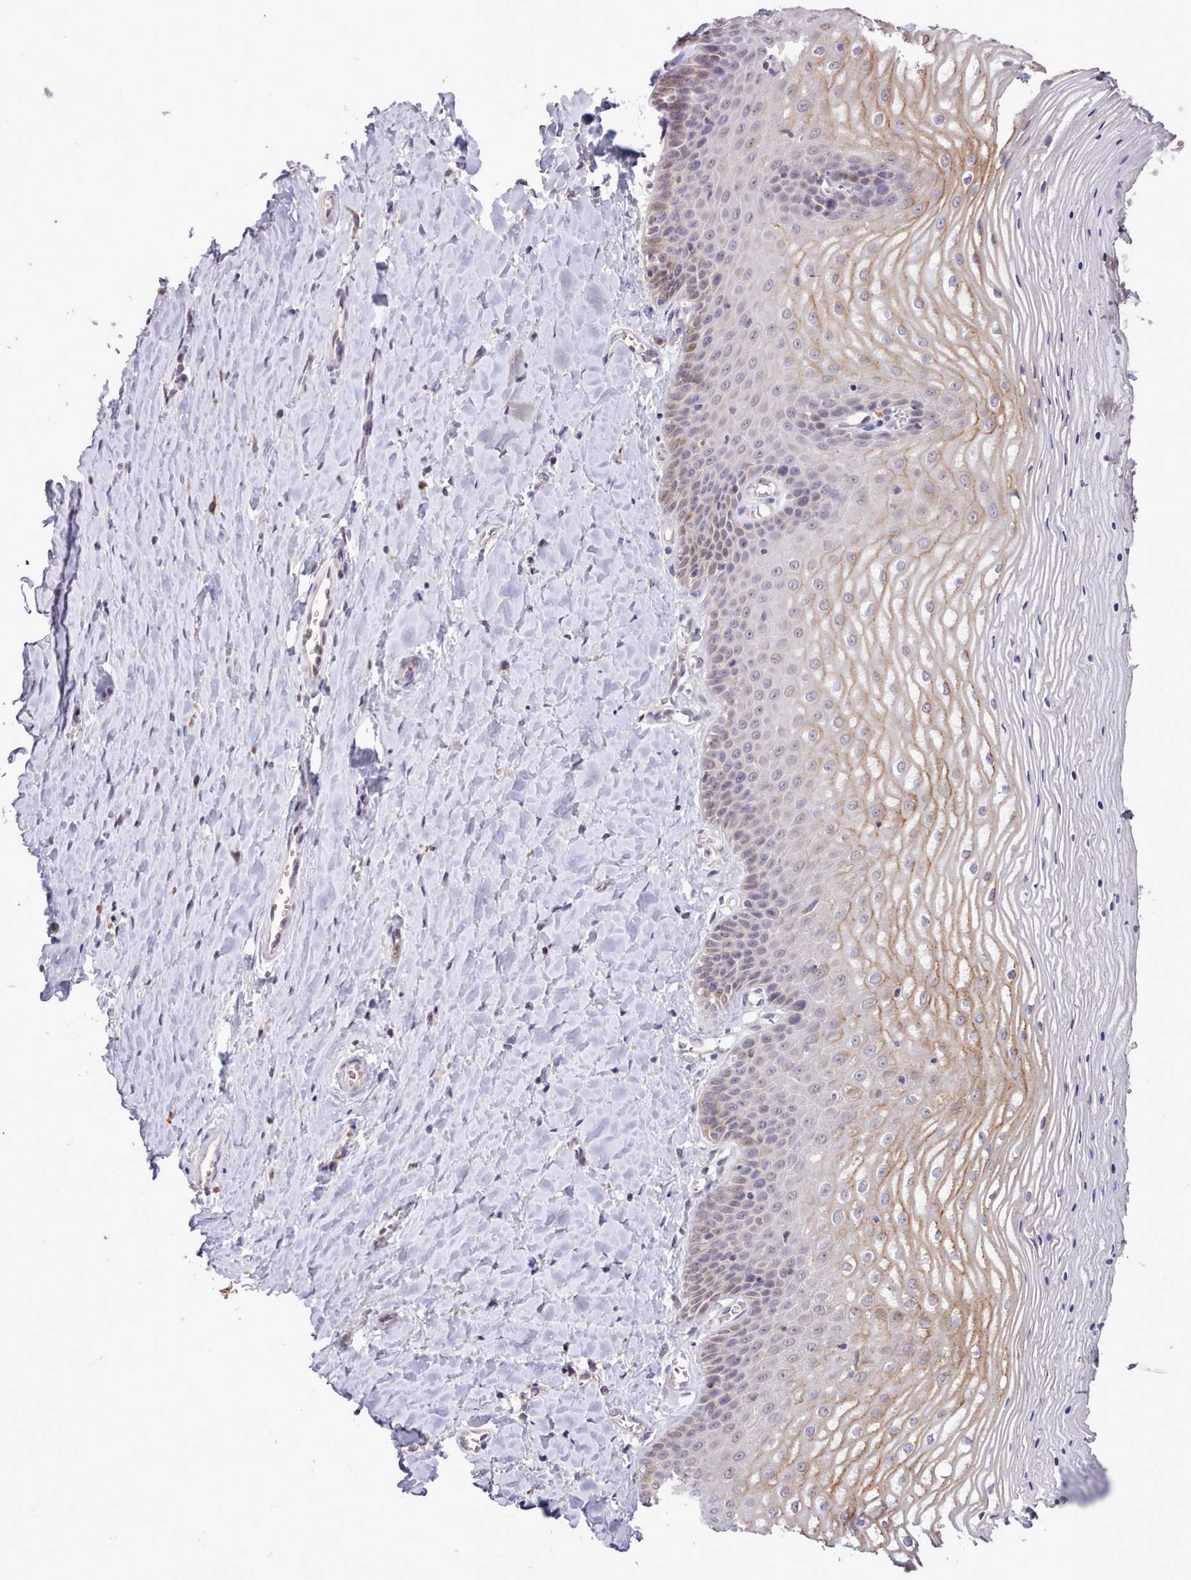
{"staining": {"intensity": "weak", "quantity": "25%-75%", "location": "cytoplasmic/membranous"}, "tissue": "vagina", "cell_type": "Squamous epithelial cells", "image_type": "normal", "snomed": [{"axis": "morphology", "description": "Normal tissue, NOS"}, {"axis": "topography", "description": "Vagina"}], "caption": "Brown immunohistochemical staining in normal vagina displays weak cytoplasmic/membranous staining in about 25%-75% of squamous epithelial cells.", "gene": "ARL17A", "patient": {"sex": "female", "age": 65}}